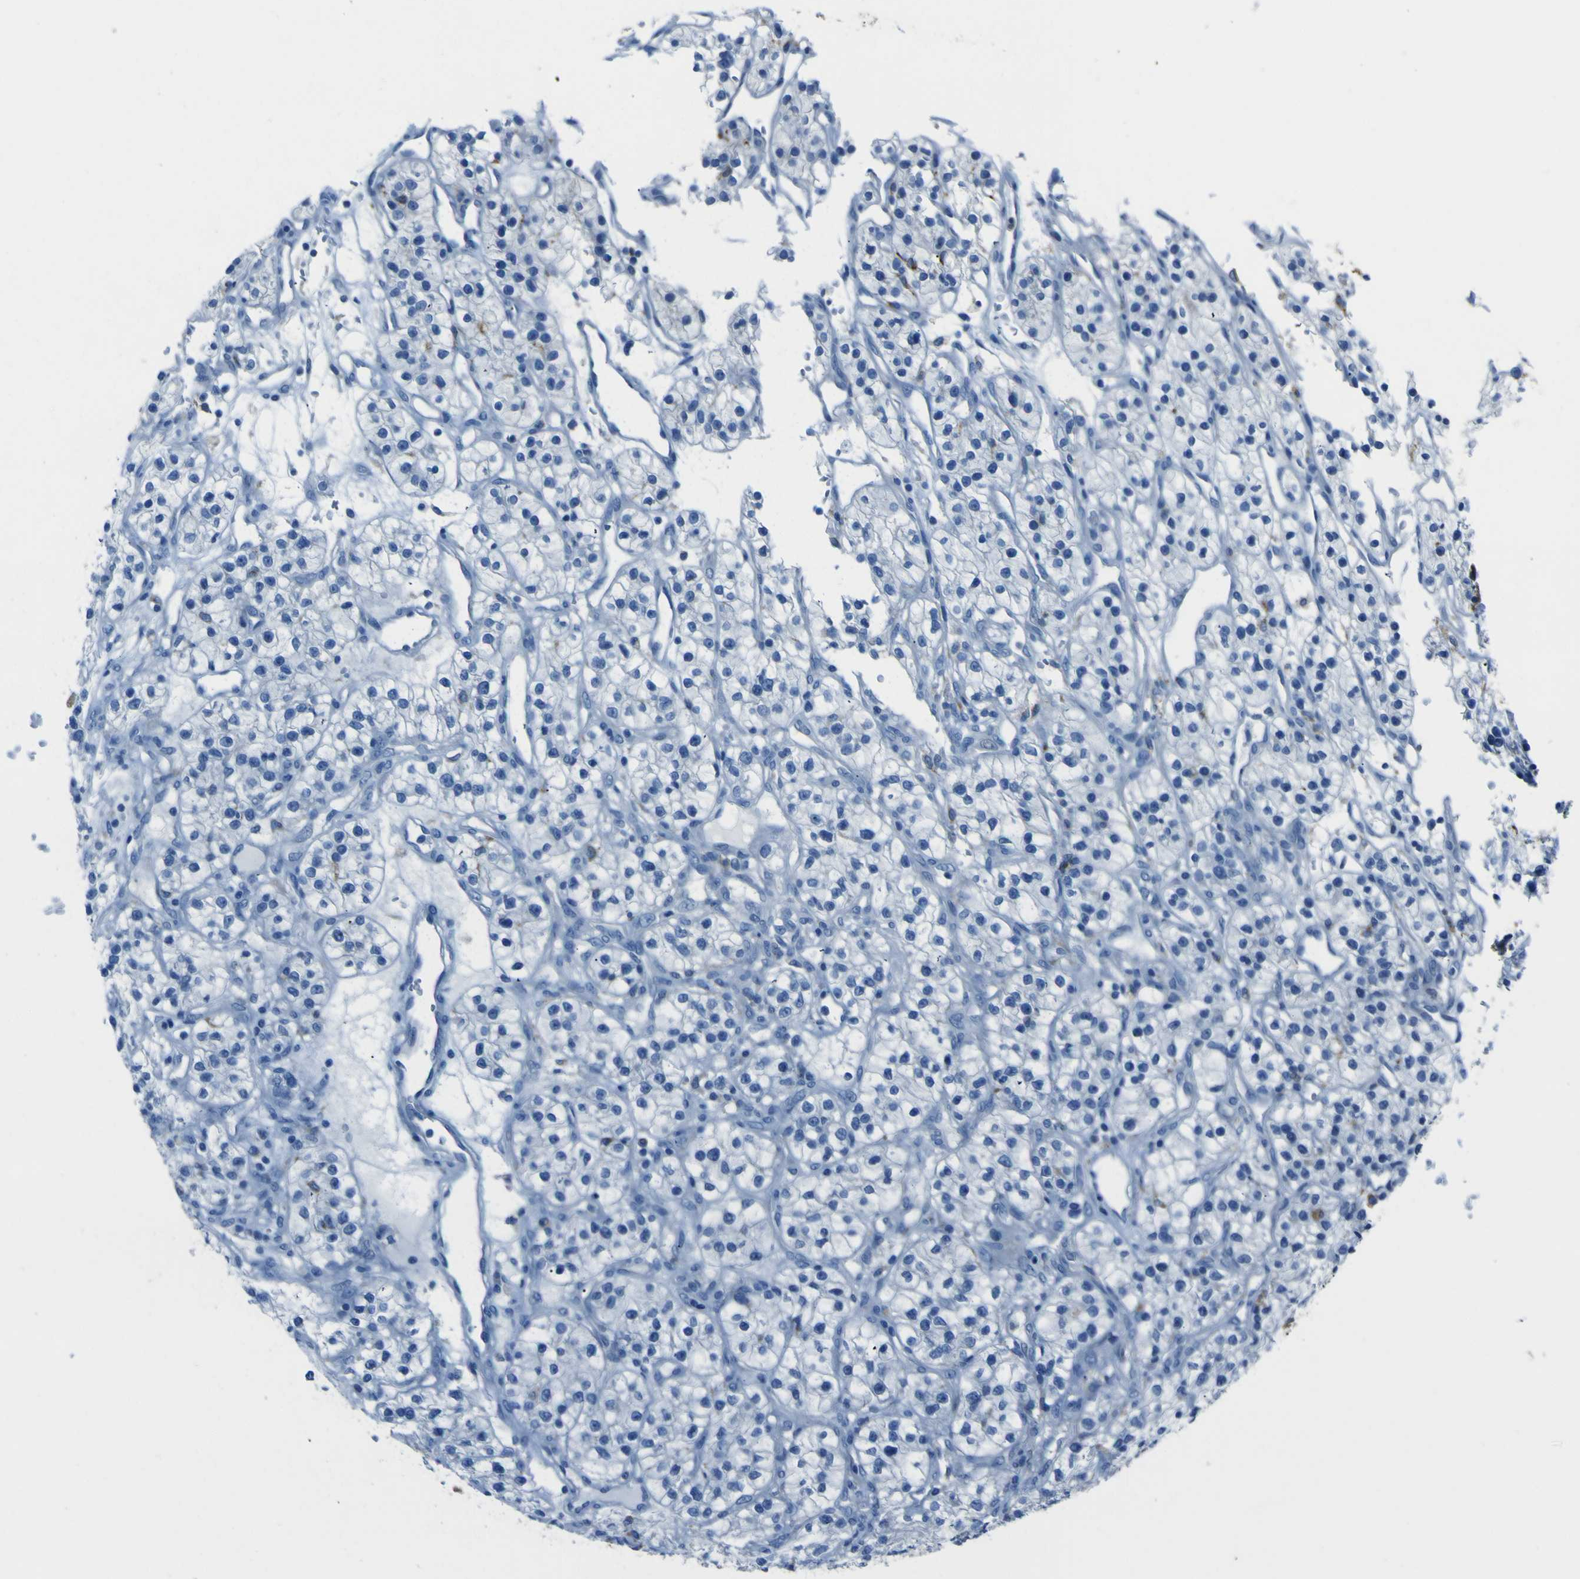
{"staining": {"intensity": "negative", "quantity": "none", "location": "none"}, "tissue": "renal cancer", "cell_type": "Tumor cells", "image_type": "cancer", "snomed": [{"axis": "morphology", "description": "Adenocarcinoma, NOS"}, {"axis": "topography", "description": "Kidney"}], "caption": "Histopathology image shows no protein expression in tumor cells of renal cancer (adenocarcinoma) tissue. (DAB (3,3'-diaminobenzidine) immunohistochemistry (IHC) with hematoxylin counter stain).", "gene": "ACSL1", "patient": {"sex": "female", "age": 57}}